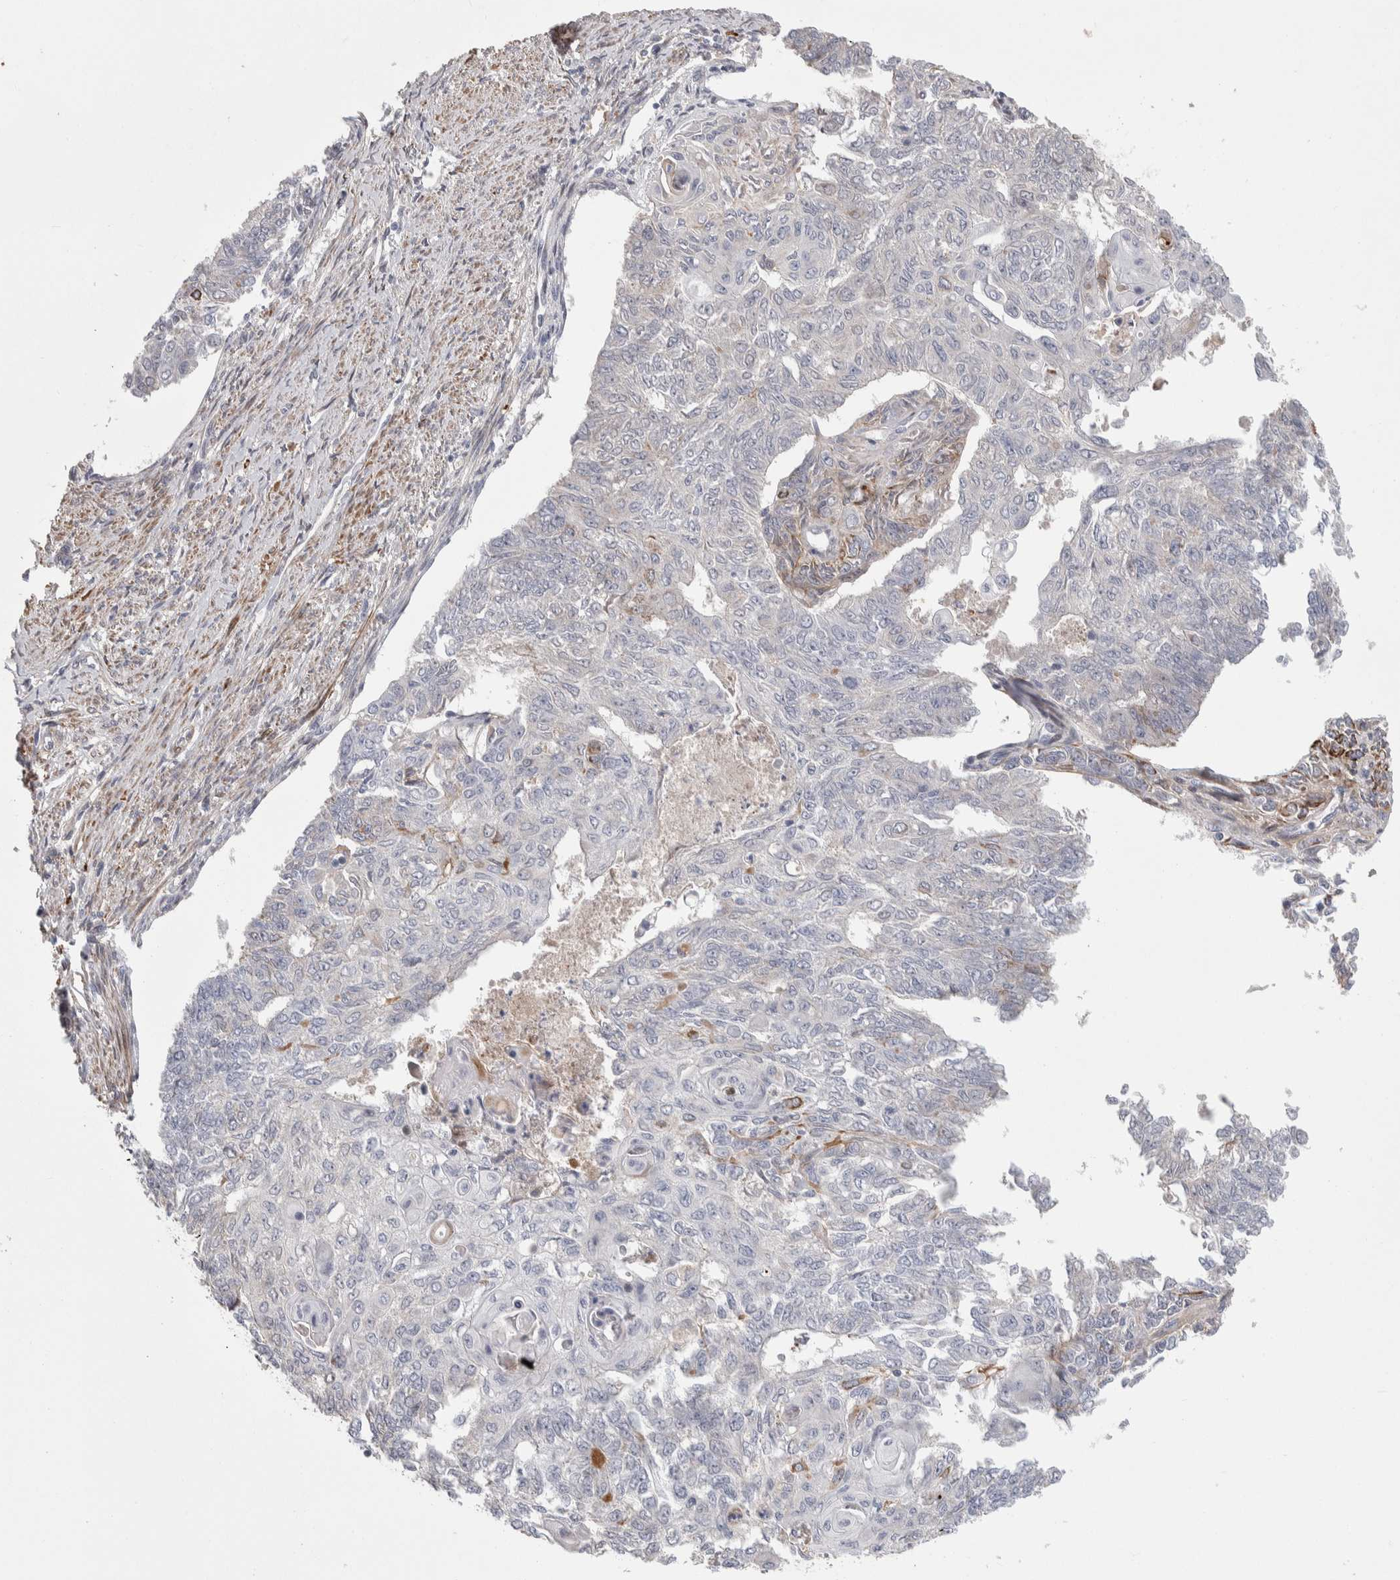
{"staining": {"intensity": "negative", "quantity": "none", "location": "none"}, "tissue": "endometrial cancer", "cell_type": "Tumor cells", "image_type": "cancer", "snomed": [{"axis": "morphology", "description": "Adenocarcinoma, NOS"}, {"axis": "topography", "description": "Endometrium"}], "caption": "Tumor cells show no significant positivity in adenocarcinoma (endometrial).", "gene": "PSMG3", "patient": {"sex": "female", "age": 32}}